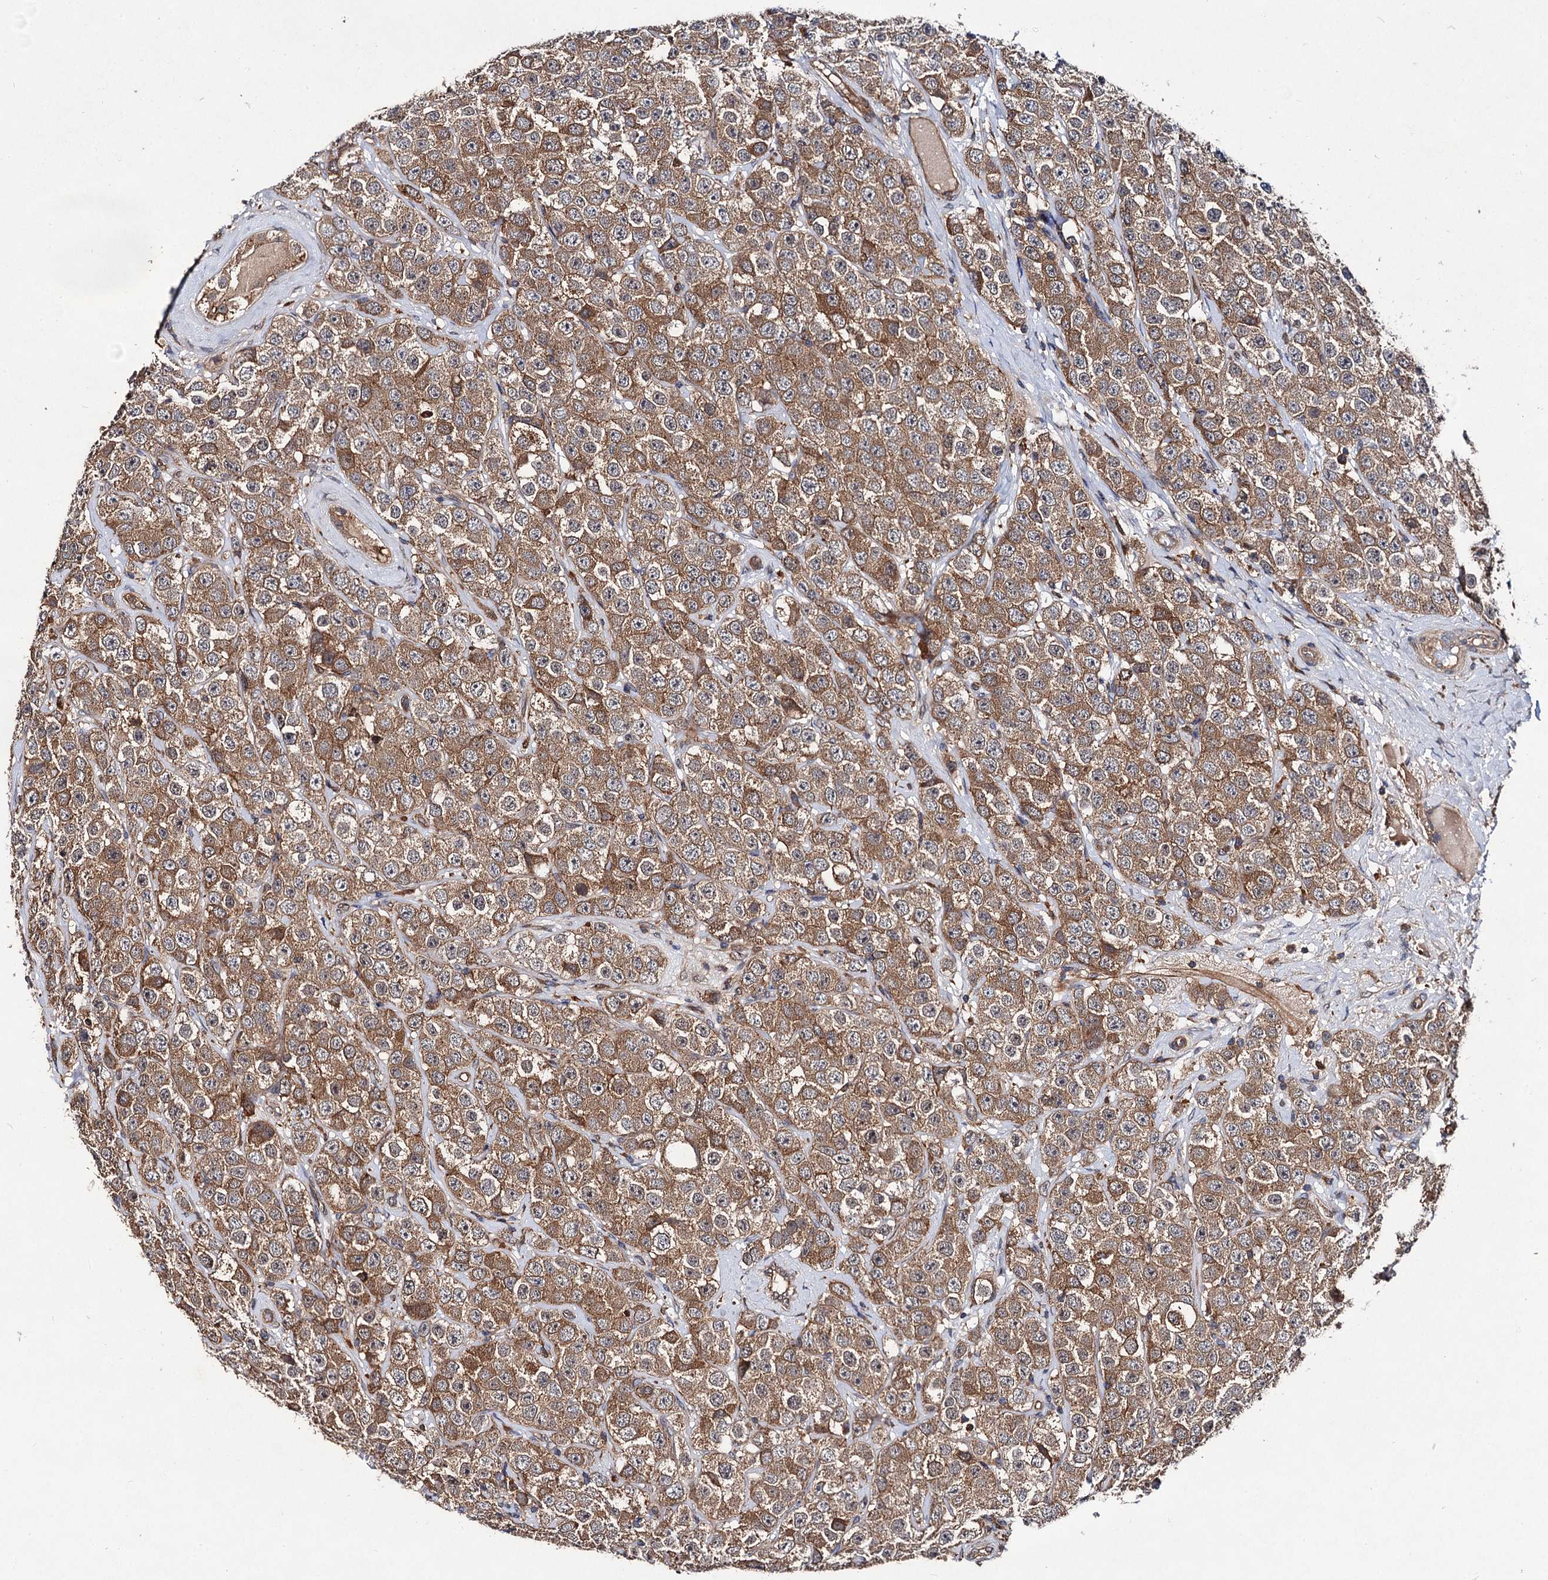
{"staining": {"intensity": "moderate", "quantity": ">75%", "location": "cytoplasmic/membranous"}, "tissue": "testis cancer", "cell_type": "Tumor cells", "image_type": "cancer", "snomed": [{"axis": "morphology", "description": "Seminoma, NOS"}, {"axis": "topography", "description": "Testis"}], "caption": "Protein analysis of testis cancer (seminoma) tissue reveals moderate cytoplasmic/membranous expression in approximately >75% of tumor cells.", "gene": "VPS29", "patient": {"sex": "male", "age": 28}}